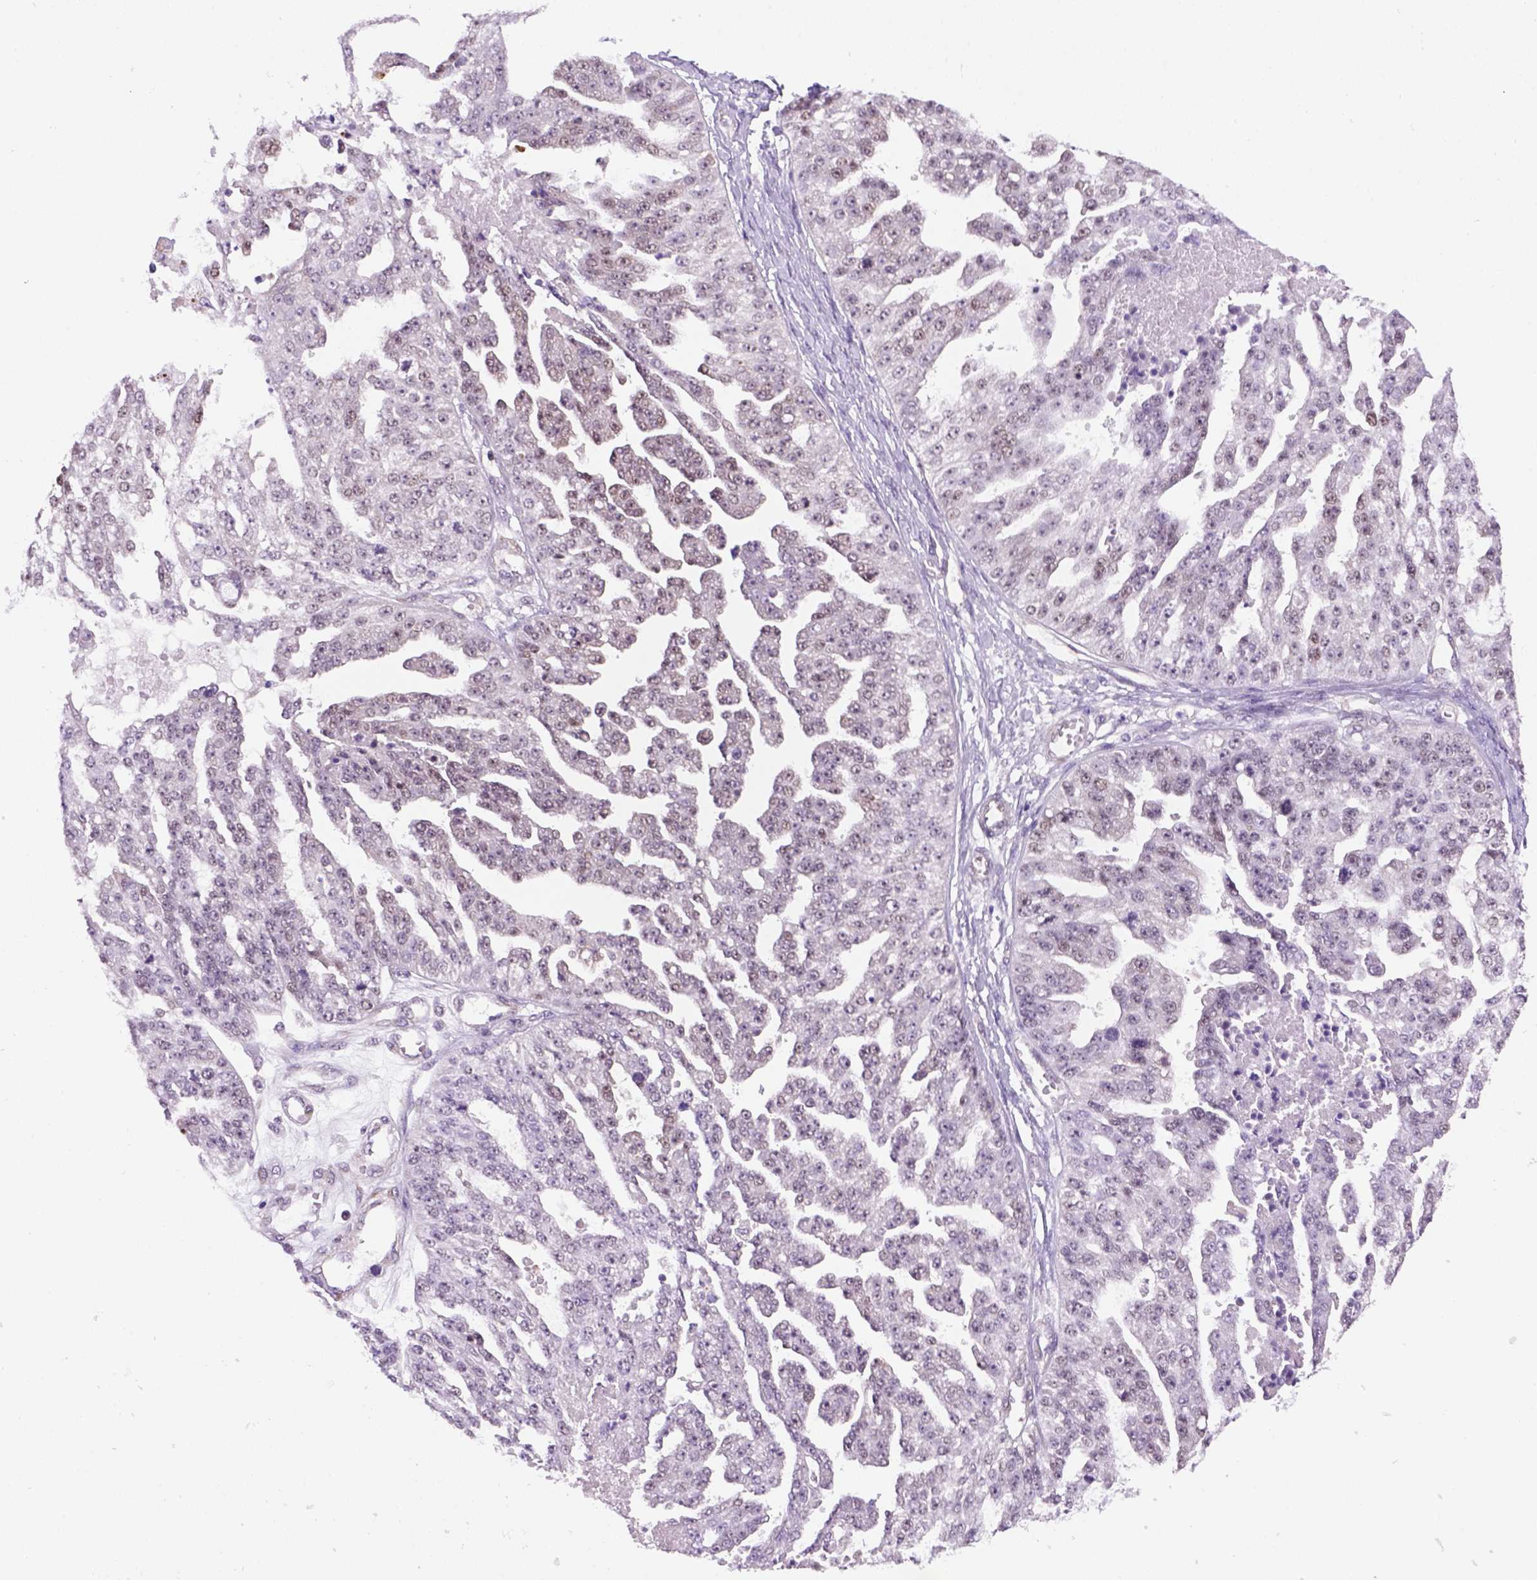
{"staining": {"intensity": "weak", "quantity": "<25%", "location": "nuclear"}, "tissue": "ovarian cancer", "cell_type": "Tumor cells", "image_type": "cancer", "snomed": [{"axis": "morphology", "description": "Cystadenocarcinoma, serous, NOS"}, {"axis": "topography", "description": "Ovary"}], "caption": "This micrograph is of ovarian serous cystadenocarcinoma stained with IHC to label a protein in brown with the nuclei are counter-stained blue. There is no expression in tumor cells.", "gene": "MGMT", "patient": {"sex": "female", "age": 58}}